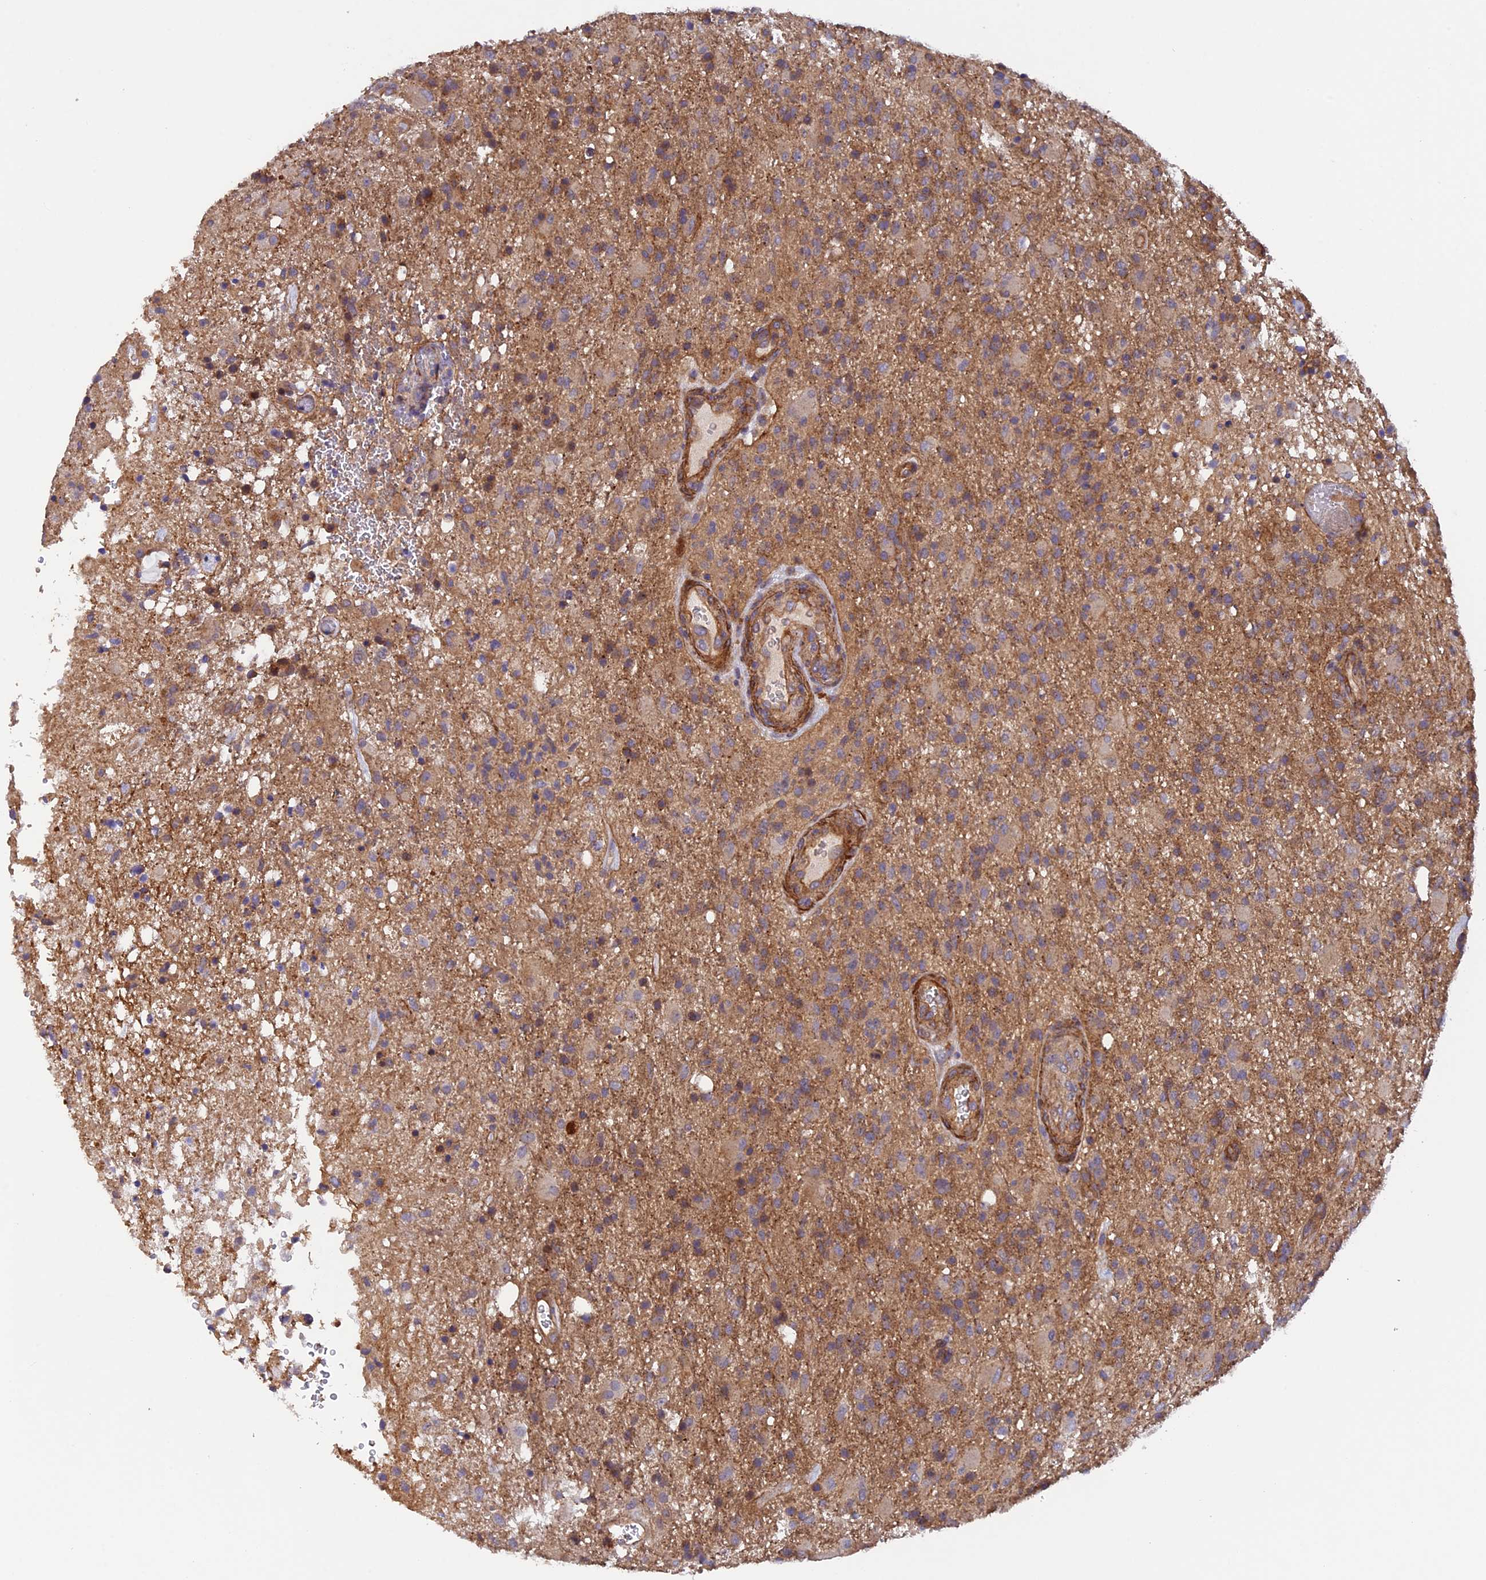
{"staining": {"intensity": "moderate", "quantity": "<25%", "location": "cytoplasmic/membranous"}, "tissue": "glioma", "cell_type": "Tumor cells", "image_type": "cancer", "snomed": [{"axis": "morphology", "description": "Glioma, malignant, High grade"}, {"axis": "topography", "description": "Brain"}], "caption": "Moderate cytoplasmic/membranous protein staining is identified in approximately <25% of tumor cells in malignant glioma (high-grade). (Stains: DAB (3,3'-diaminobenzidine) in brown, nuclei in blue, Microscopy: brightfield microscopy at high magnification).", "gene": "ADAMTS15", "patient": {"sex": "female", "age": 74}}